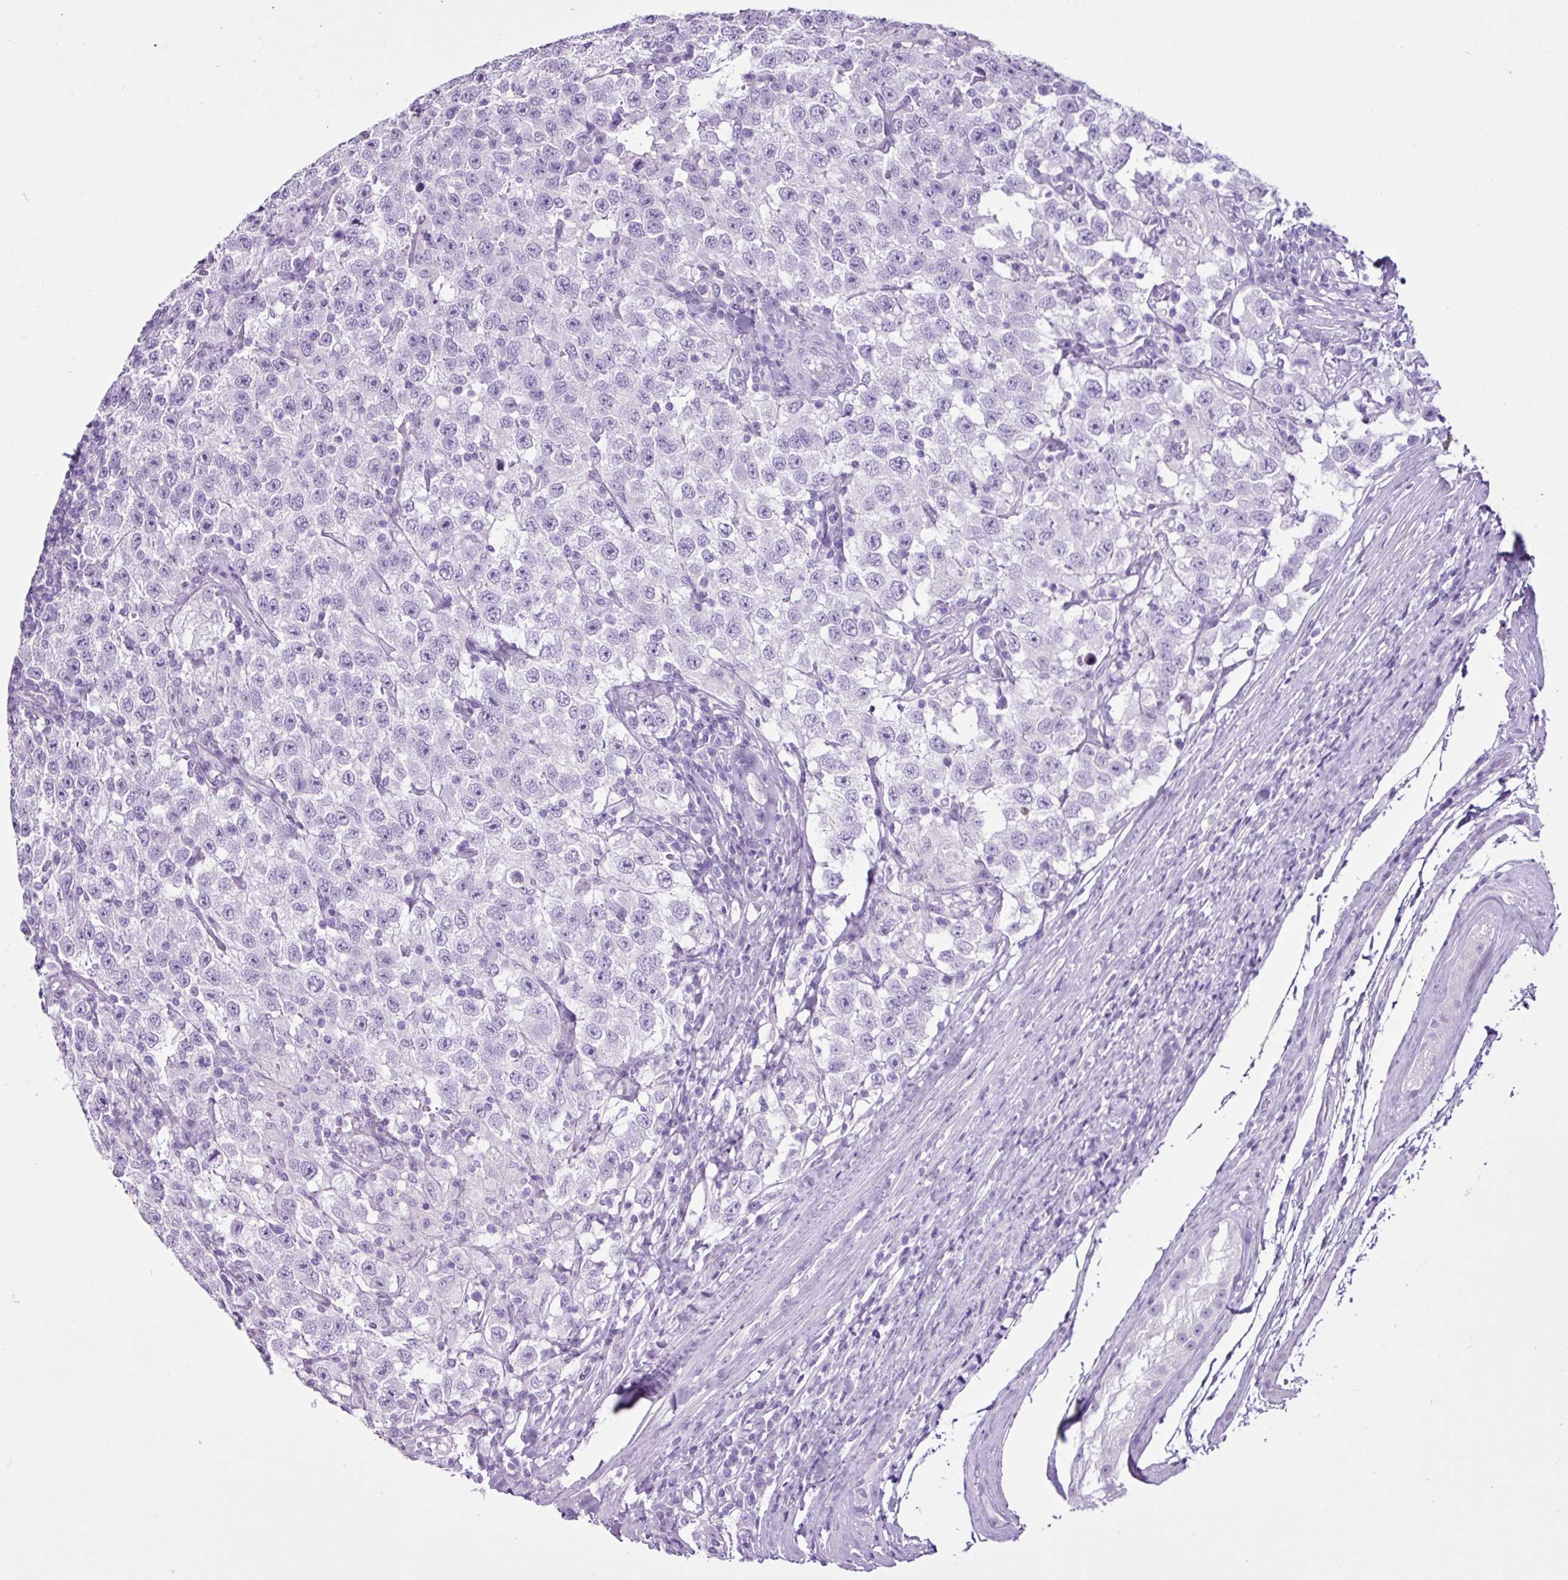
{"staining": {"intensity": "negative", "quantity": "none", "location": "none"}, "tissue": "testis cancer", "cell_type": "Tumor cells", "image_type": "cancer", "snomed": [{"axis": "morphology", "description": "Seminoma, NOS"}, {"axis": "topography", "description": "Testis"}], "caption": "This photomicrograph is of seminoma (testis) stained with immunohistochemistry (IHC) to label a protein in brown with the nuclei are counter-stained blue. There is no expression in tumor cells.", "gene": "PGR", "patient": {"sex": "male", "age": 41}}